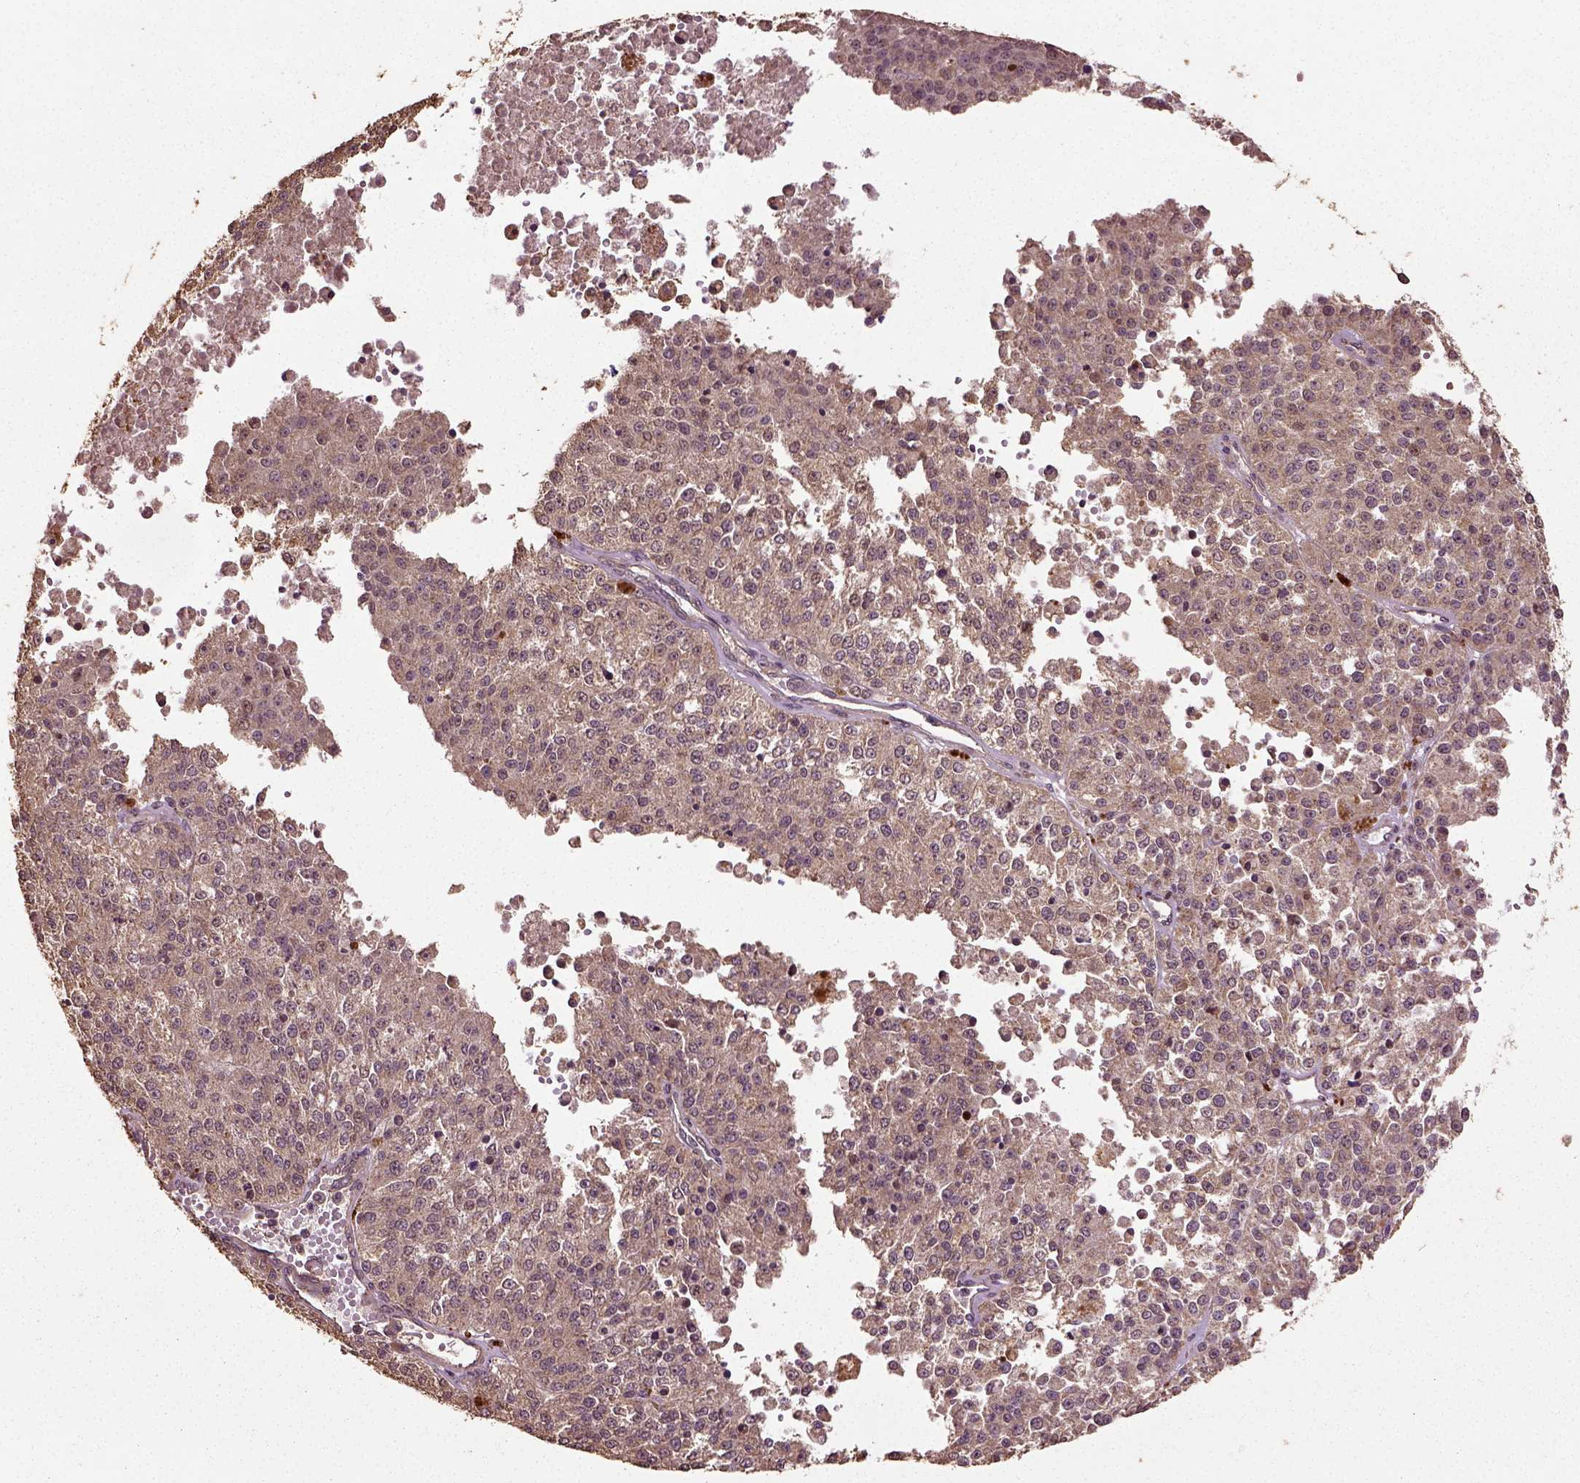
{"staining": {"intensity": "weak", "quantity": ">75%", "location": "cytoplasmic/membranous"}, "tissue": "melanoma", "cell_type": "Tumor cells", "image_type": "cancer", "snomed": [{"axis": "morphology", "description": "Malignant melanoma, Metastatic site"}, {"axis": "topography", "description": "Lymph node"}], "caption": "Immunohistochemistry (IHC) image of neoplastic tissue: melanoma stained using immunohistochemistry displays low levels of weak protein expression localized specifically in the cytoplasmic/membranous of tumor cells, appearing as a cytoplasmic/membranous brown color.", "gene": "ERV3-1", "patient": {"sex": "female", "age": 64}}